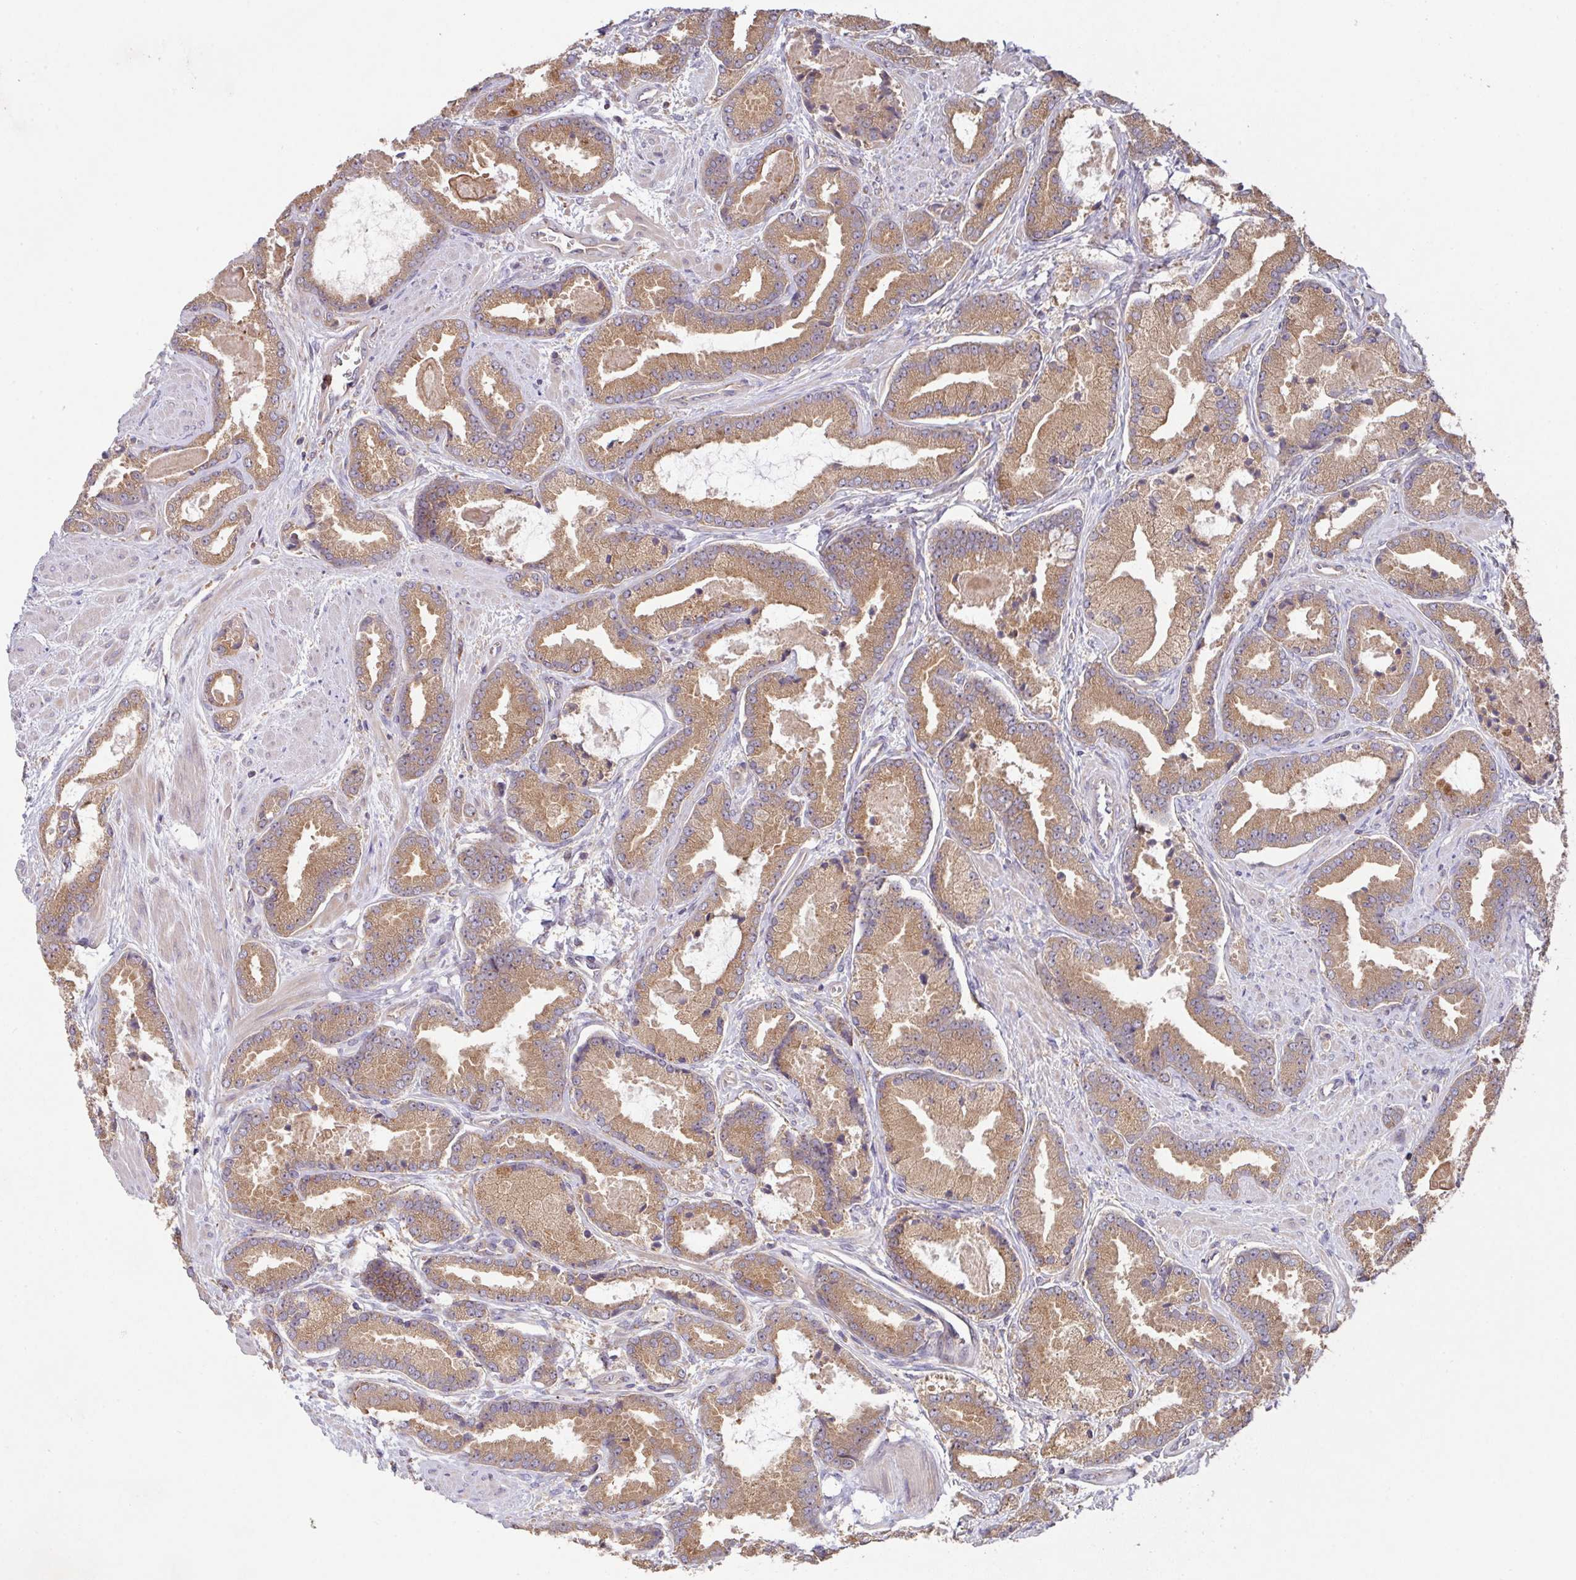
{"staining": {"intensity": "moderate", "quantity": ">75%", "location": "cytoplasmic/membranous"}, "tissue": "prostate cancer", "cell_type": "Tumor cells", "image_type": "cancer", "snomed": [{"axis": "morphology", "description": "Adenocarcinoma, Low grade"}, {"axis": "topography", "description": "Prostate"}], "caption": "Protein analysis of prostate low-grade adenocarcinoma tissue displays moderate cytoplasmic/membranous positivity in about >75% of tumor cells.", "gene": "TRIM14", "patient": {"sex": "male", "age": 62}}